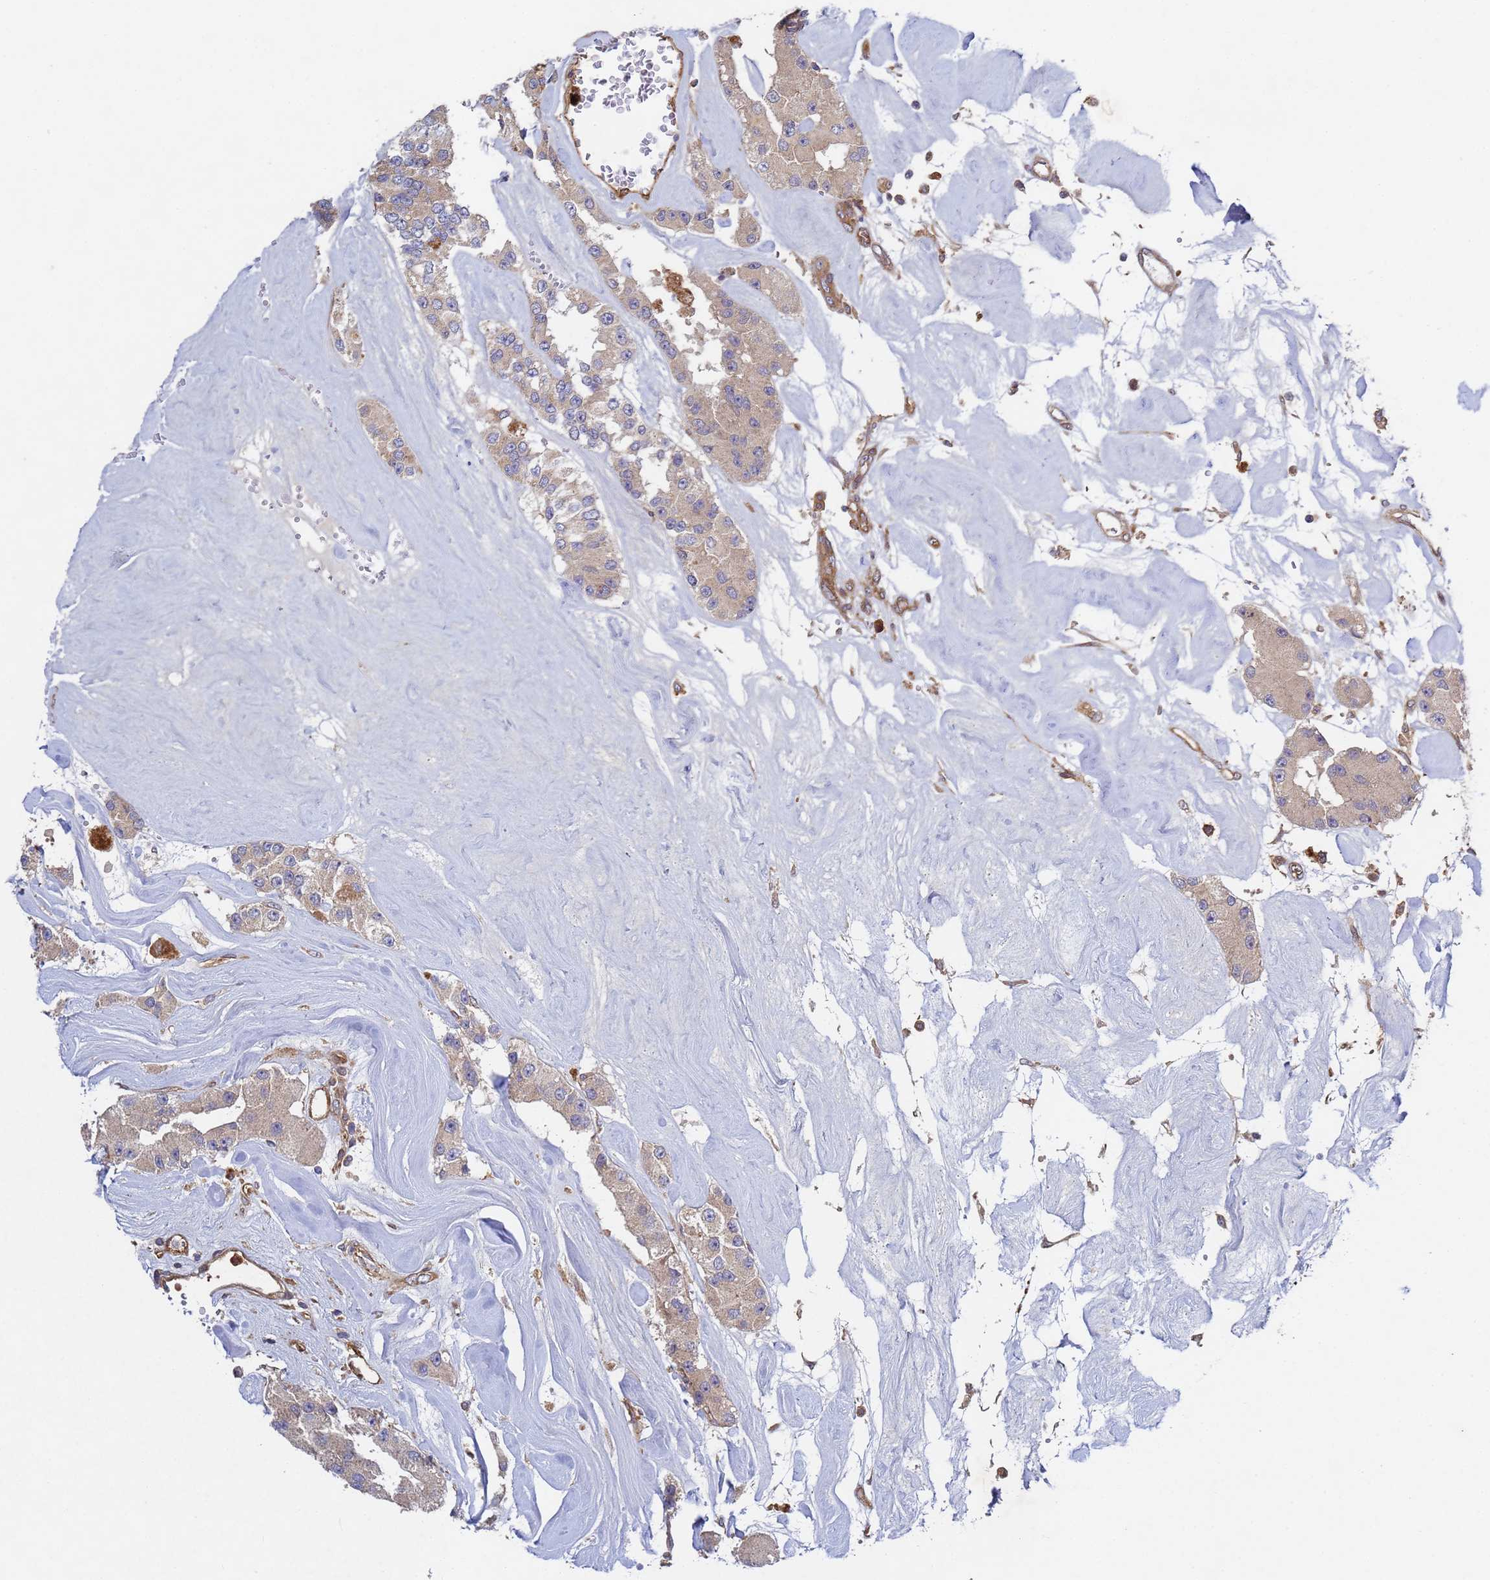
{"staining": {"intensity": "weak", "quantity": "<25%", "location": "cytoplasmic/membranous"}, "tissue": "carcinoid", "cell_type": "Tumor cells", "image_type": "cancer", "snomed": [{"axis": "morphology", "description": "Carcinoid, malignant, NOS"}, {"axis": "topography", "description": "Pancreas"}], "caption": "This photomicrograph is of carcinoid stained with immunohistochemistry (IHC) to label a protein in brown with the nuclei are counter-stained blue. There is no staining in tumor cells.", "gene": "C8orf34", "patient": {"sex": "male", "age": 41}}